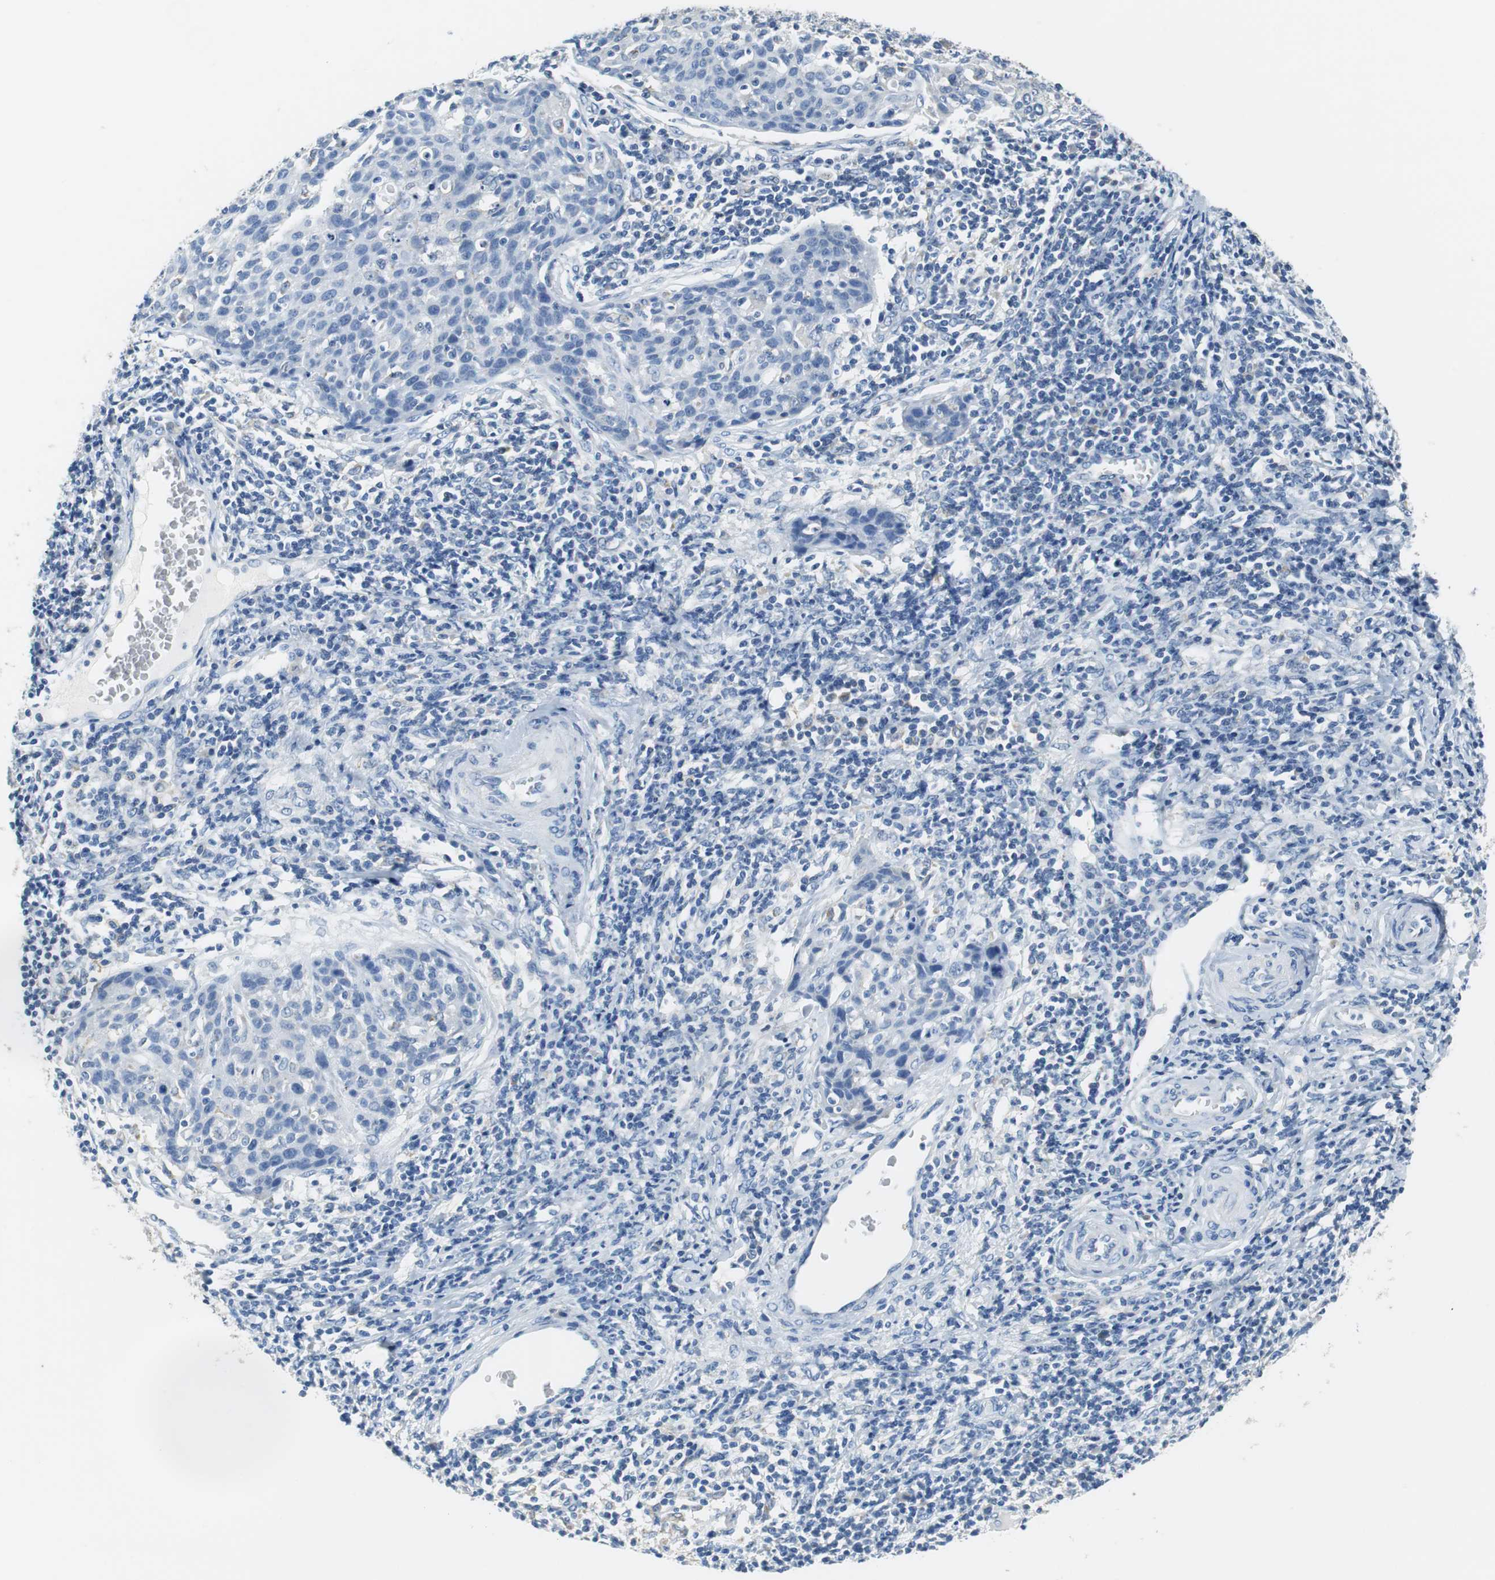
{"staining": {"intensity": "negative", "quantity": "none", "location": "none"}, "tissue": "cervical cancer", "cell_type": "Tumor cells", "image_type": "cancer", "snomed": [{"axis": "morphology", "description": "Squamous cell carcinoma, NOS"}, {"axis": "topography", "description": "Cervix"}], "caption": "Tumor cells show no significant protein positivity in cervical cancer.", "gene": "TEX264", "patient": {"sex": "female", "age": 38}}